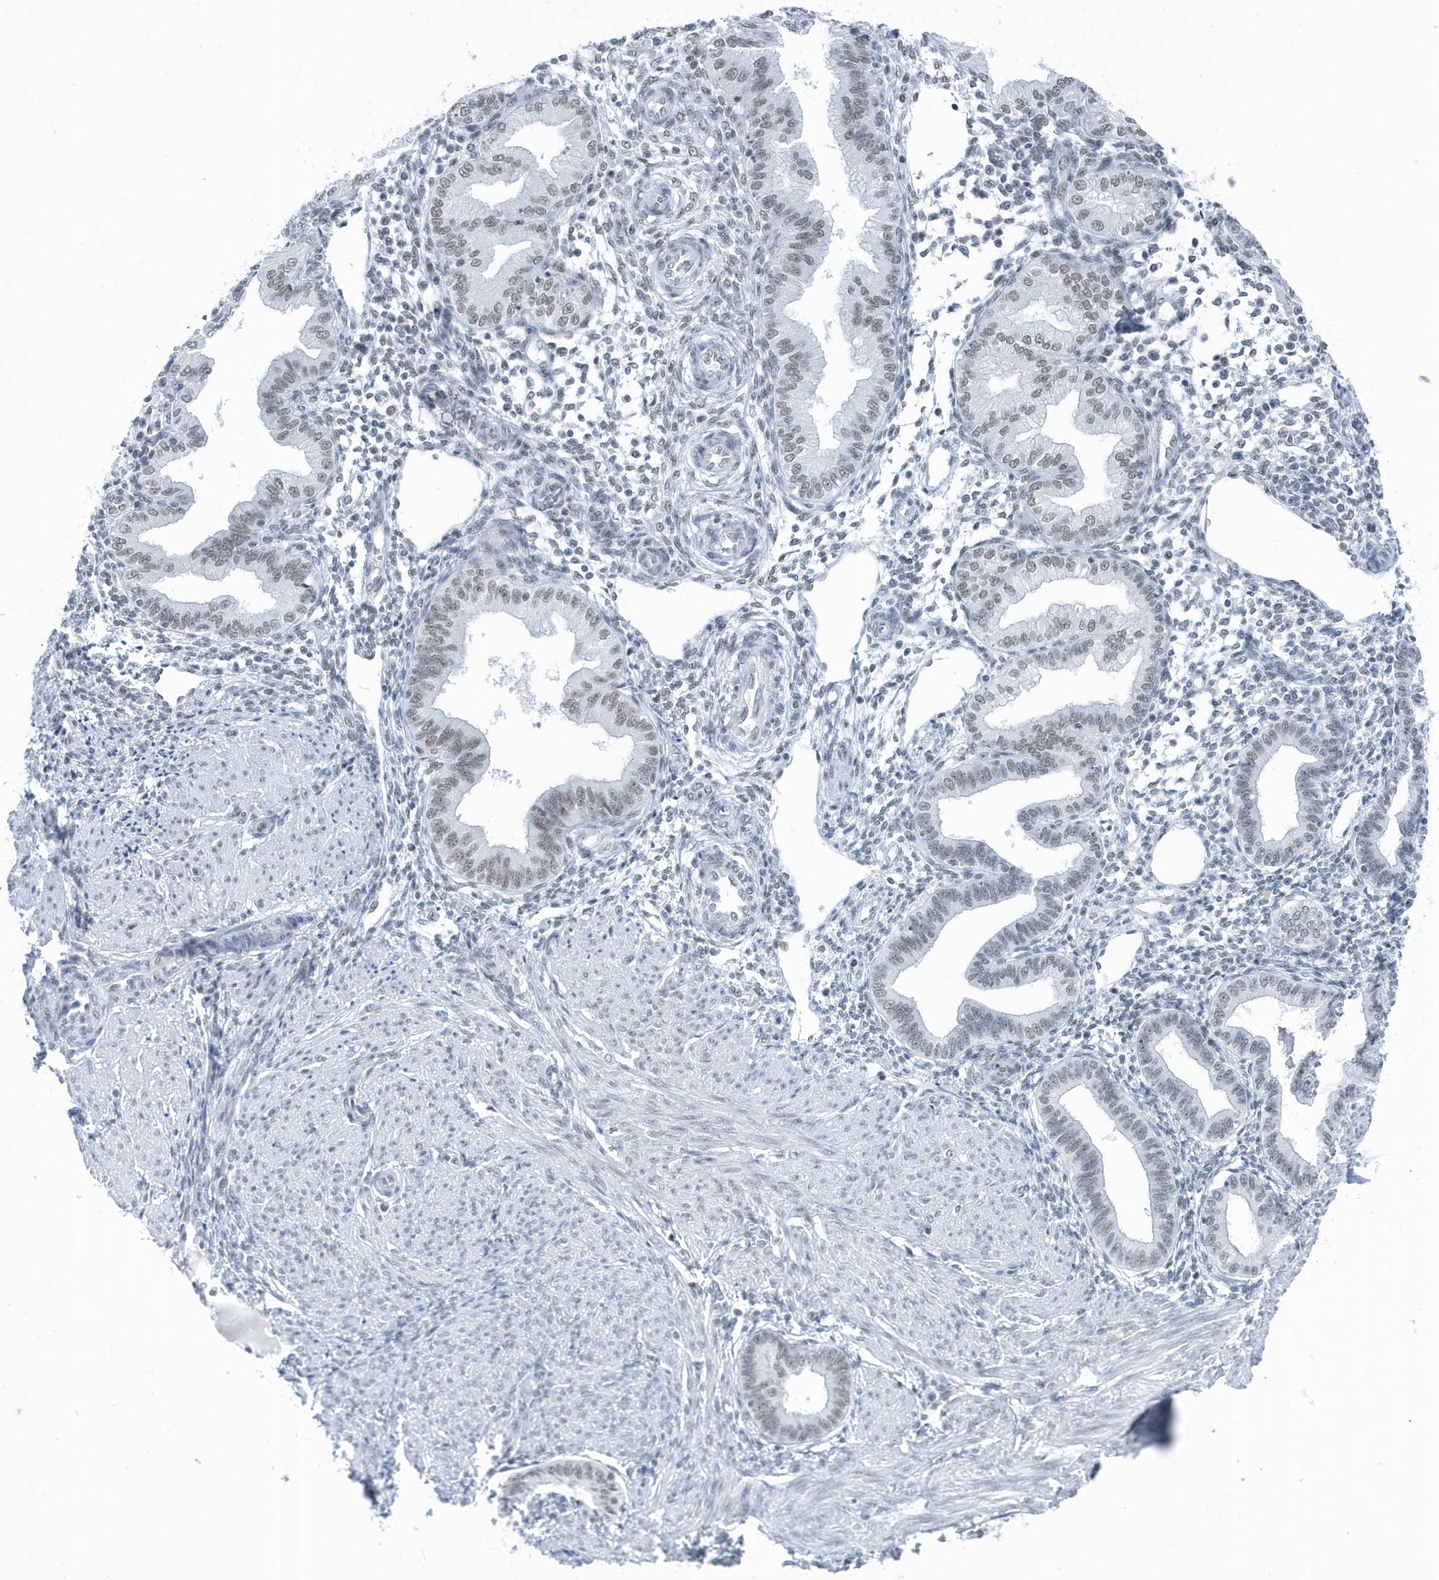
{"staining": {"intensity": "negative", "quantity": "none", "location": "none"}, "tissue": "endometrium", "cell_type": "Cells in endometrial stroma", "image_type": "normal", "snomed": [{"axis": "morphology", "description": "Normal tissue, NOS"}, {"axis": "topography", "description": "Endometrium"}], "caption": "Immunohistochemistry (IHC) micrograph of benign endometrium: endometrium stained with DAB (3,3'-diaminobenzidine) displays no significant protein staining in cells in endometrial stroma.", "gene": "FIP1L1", "patient": {"sex": "female", "age": 53}}